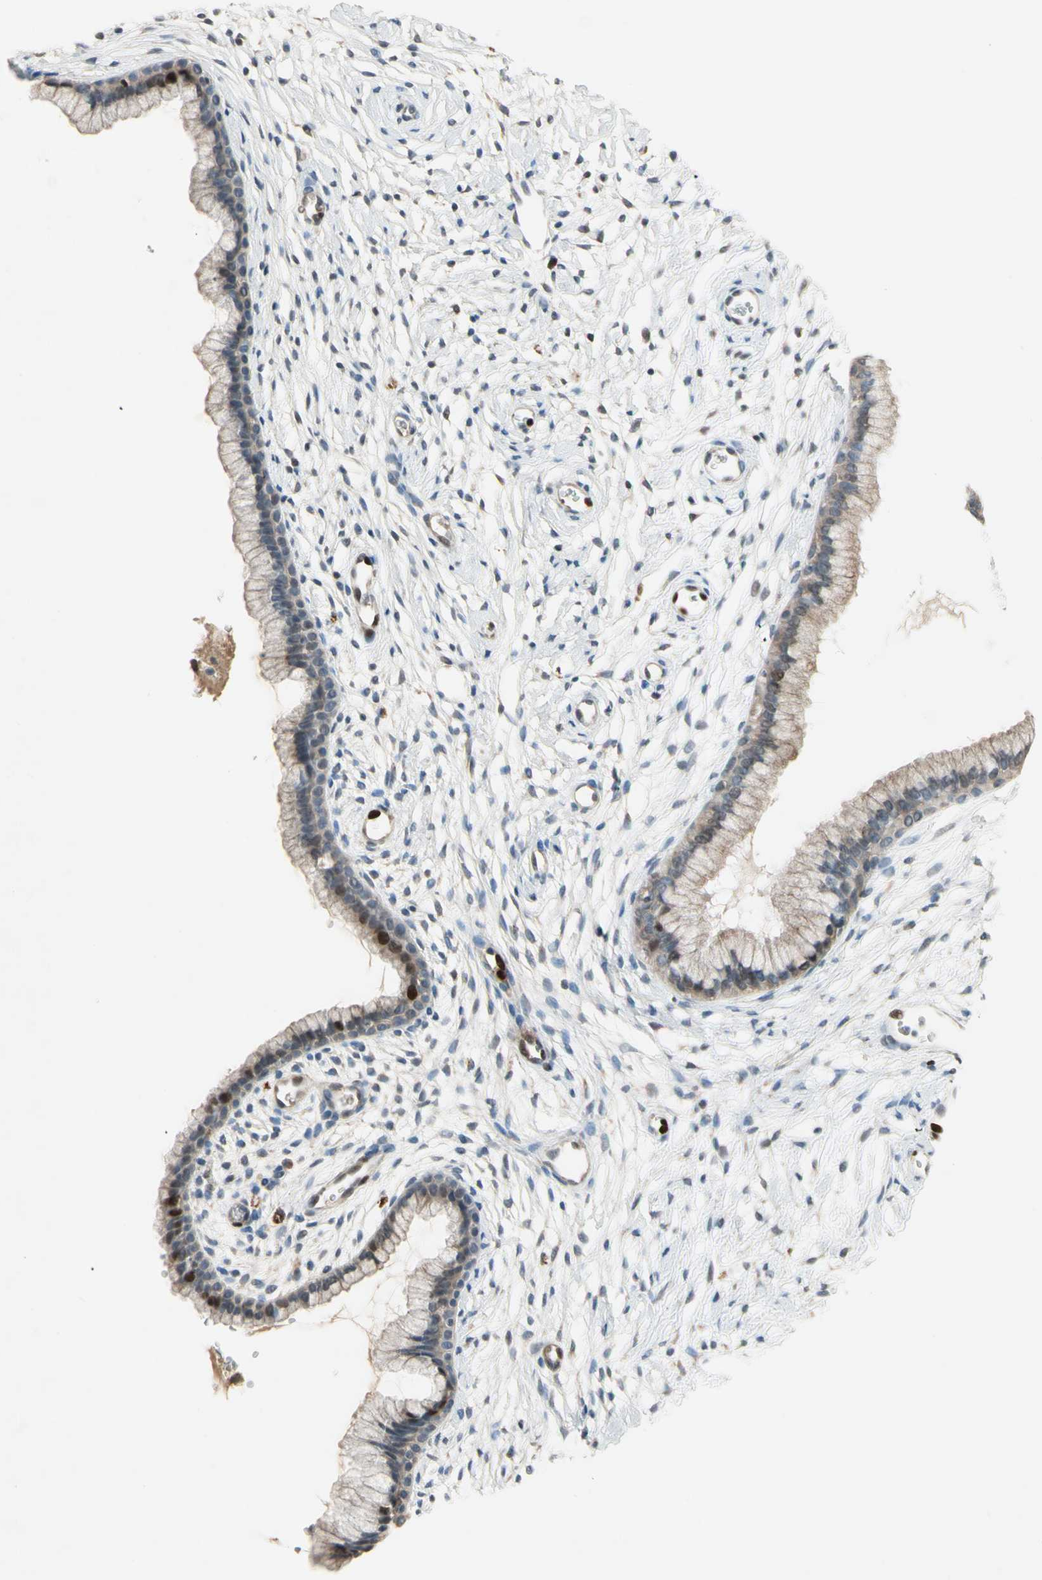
{"staining": {"intensity": "strong", "quantity": "<25%", "location": "nuclear"}, "tissue": "cervix", "cell_type": "Glandular cells", "image_type": "normal", "snomed": [{"axis": "morphology", "description": "Normal tissue, NOS"}, {"axis": "topography", "description": "Cervix"}], "caption": "This micrograph reveals immunohistochemistry (IHC) staining of benign cervix, with medium strong nuclear staining in about <25% of glandular cells.", "gene": "ZKSCAN3", "patient": {"sex": "female", "age": 39}}